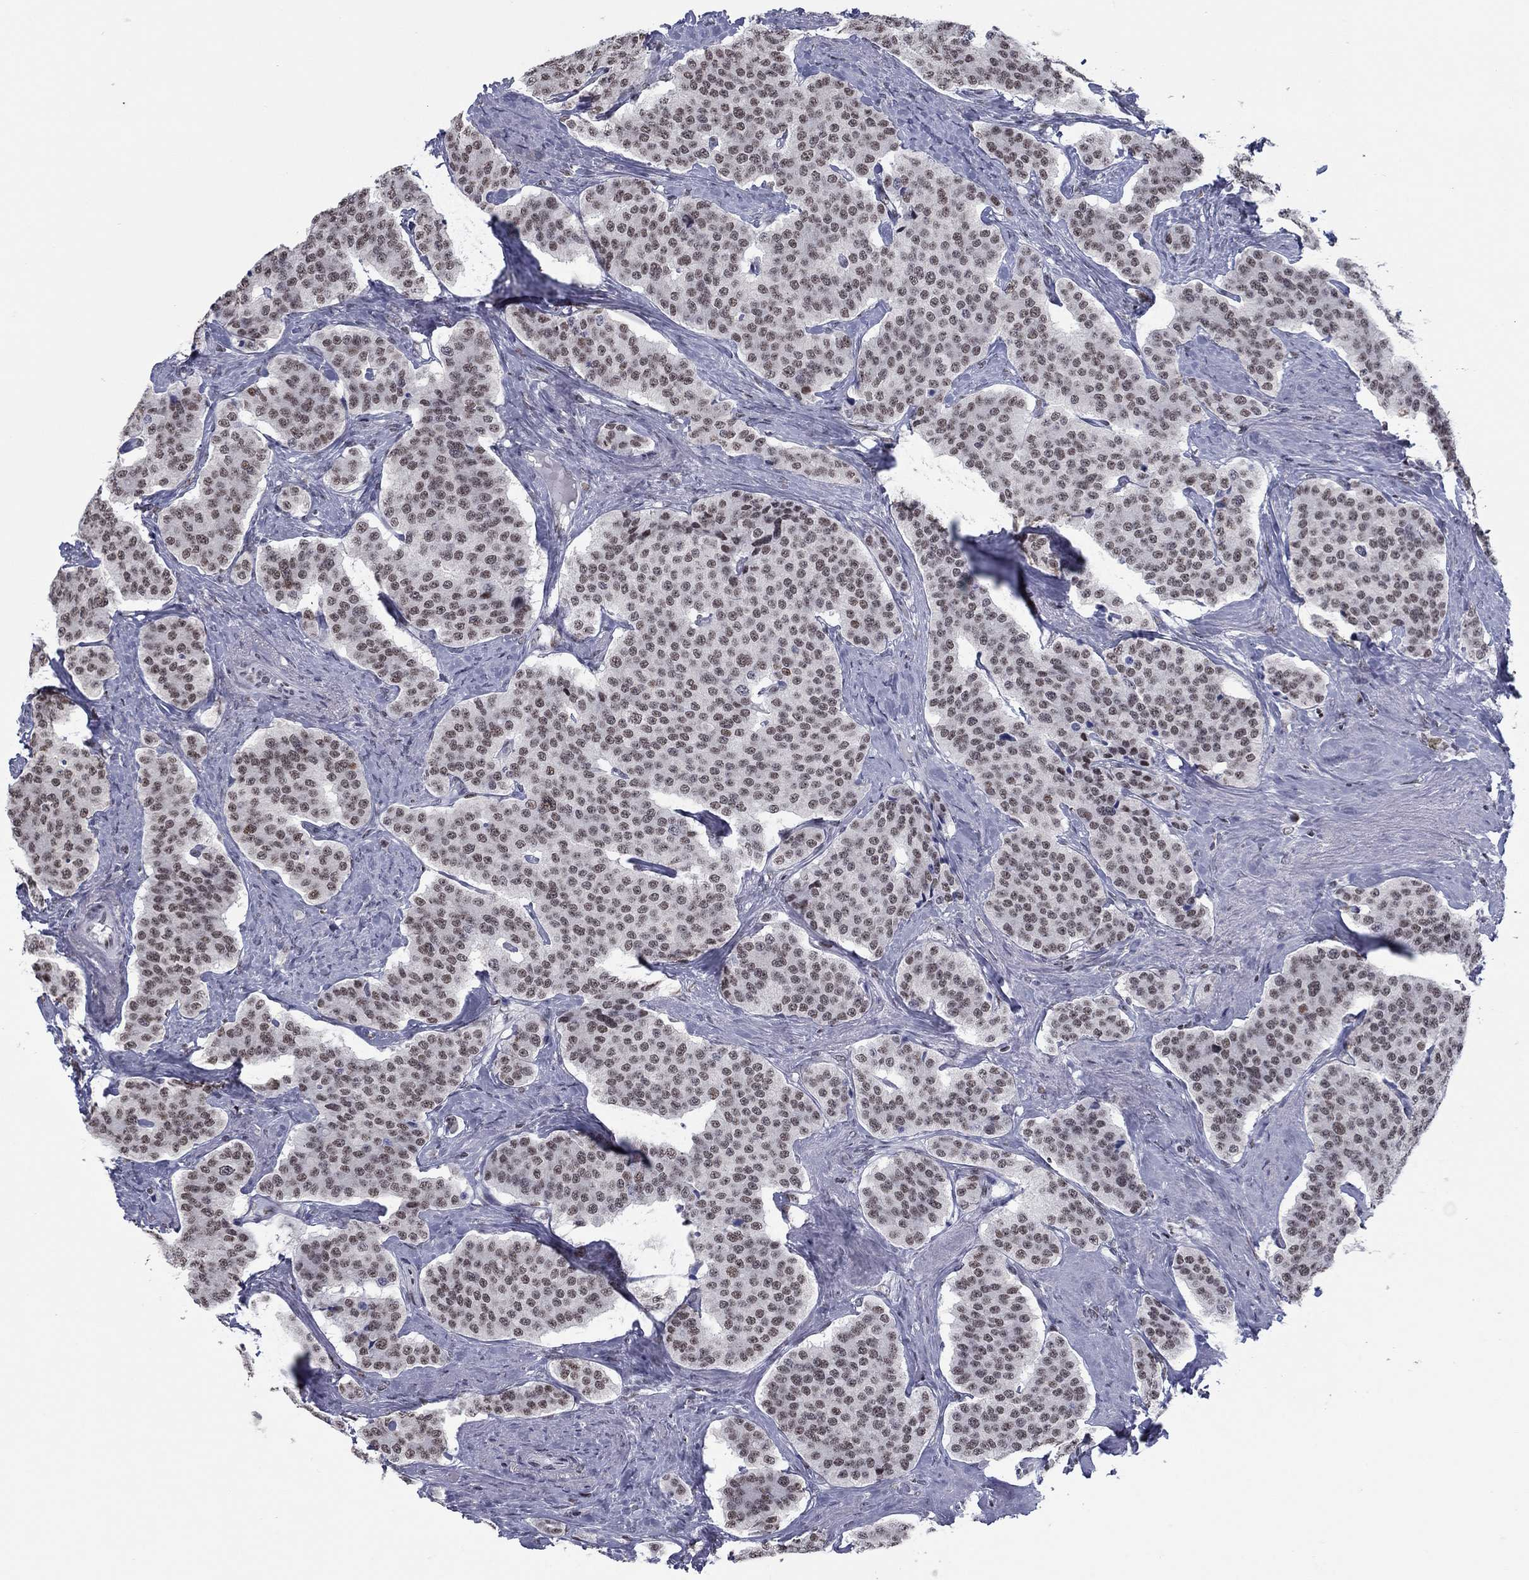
{"staining": {"intensity": "moderate", "quantity": "<25%", "location": "nuclear"}, "tissue": "carcinoid", "cell_type": "Tumor cells", "image_type": "cancer", "snomed": [{"axis": "morphology", "description": "Carcinoid, malignant, NOS"}, {"axis": "topography", "description": "Small intestine"}], "caption": "Protein analysis of carcinoid tissue exhibits moderate nuclear expression in about <25% of tumor cells.", "gene": "NPAS3", "patient": {"sex": "female", "age": 58}}